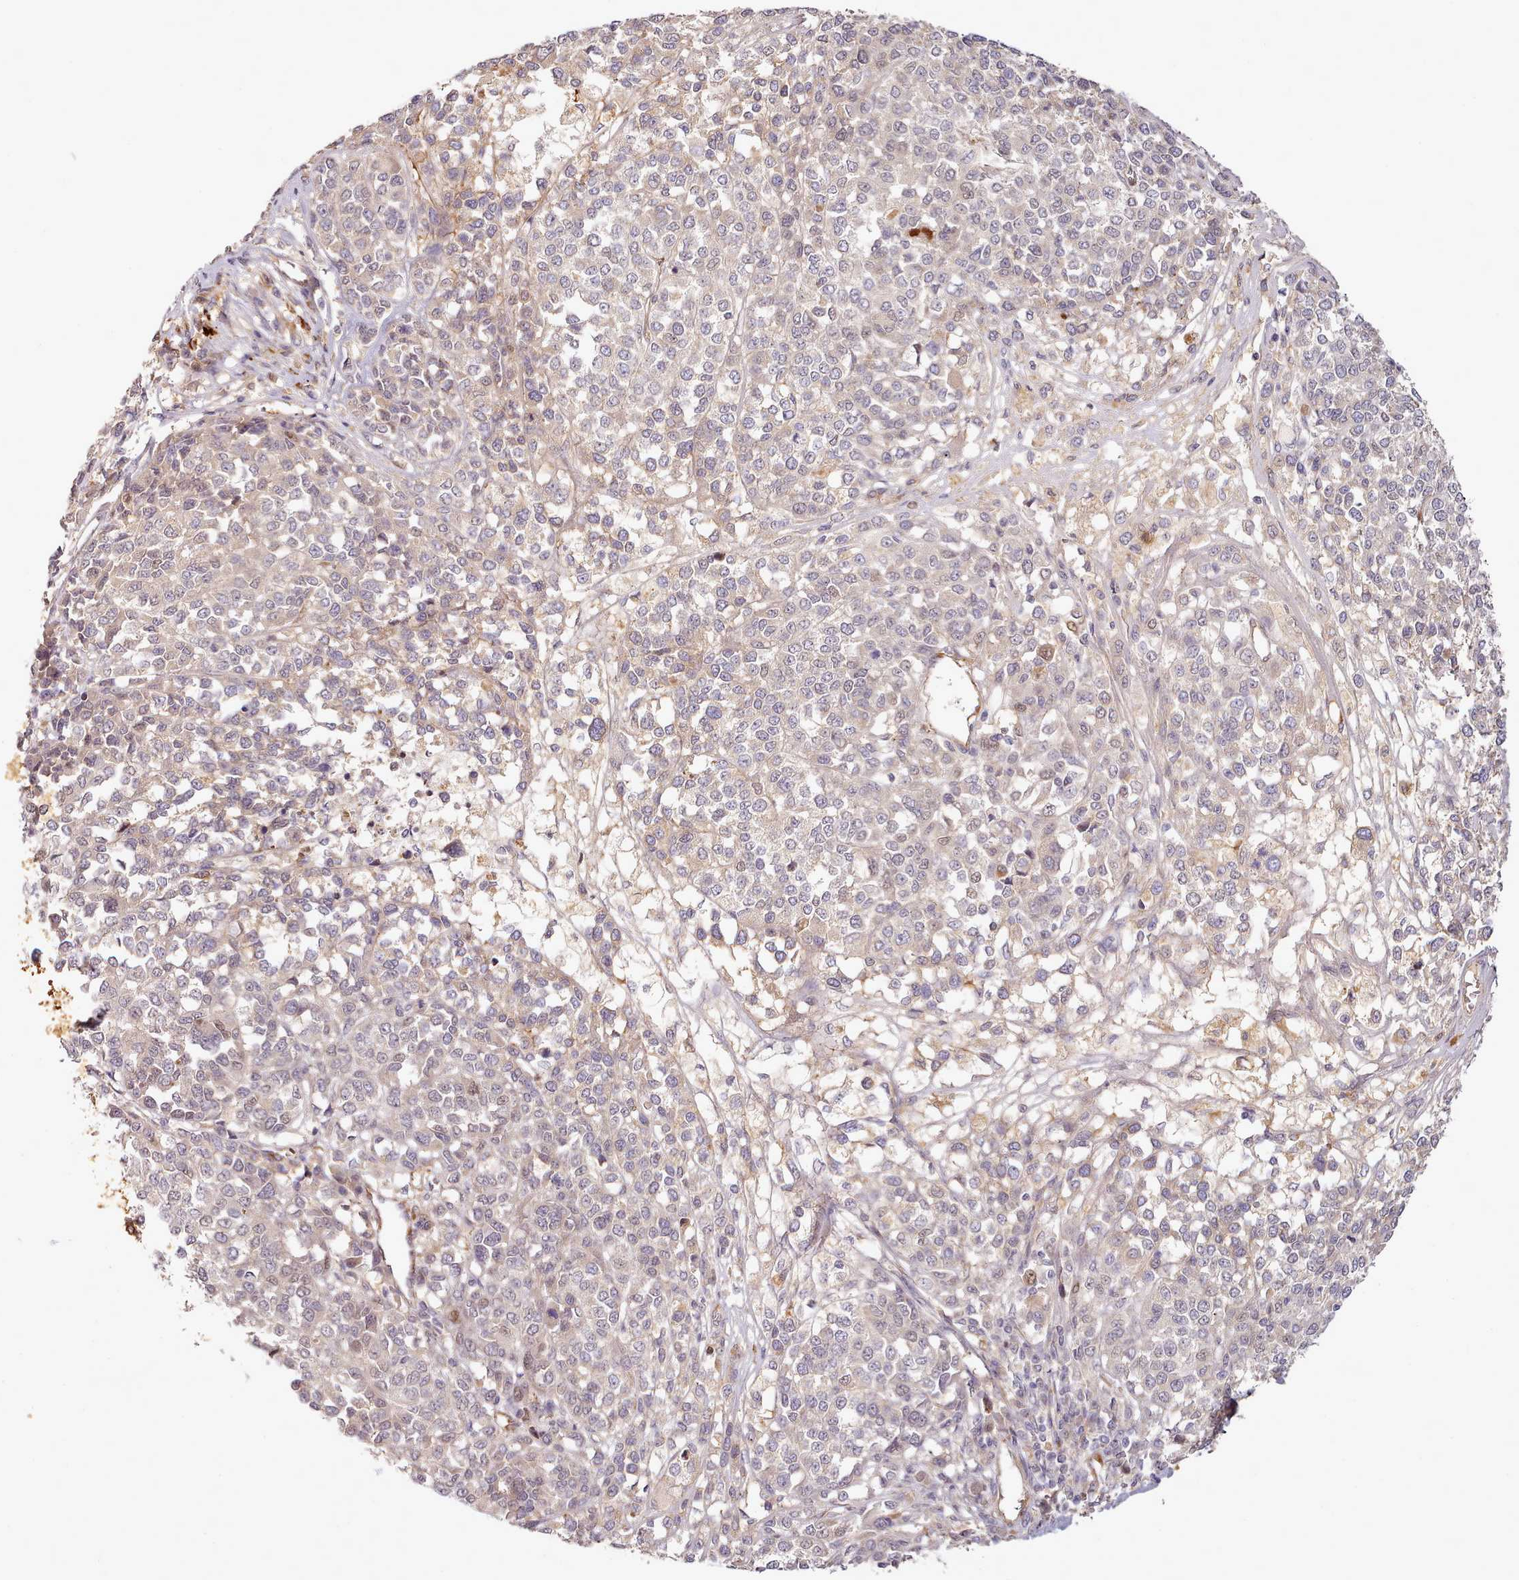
{"staining": {"intensity": "weak", "quantity": "<25%", "location": "nuclear"}, "tissue": "melanoma", "cell_type": "Tumor cells", "image_type": "cancer", "snomed": [{"axis": "morphology", "description": "Malignant melanoma, Metastatic site"}, {"axis": "topography", "description": "Lymph node"}], "caption": "Melanoma was stained to show a protein in brown. There is no significant expression in tumor cells. (DAB (3,3'-diaminobenzidine) IHC visualized using brightfield microscopy, high magnification).", "gene": "C1QTNF5", "patient": {"sex": "male", "age": 44}}